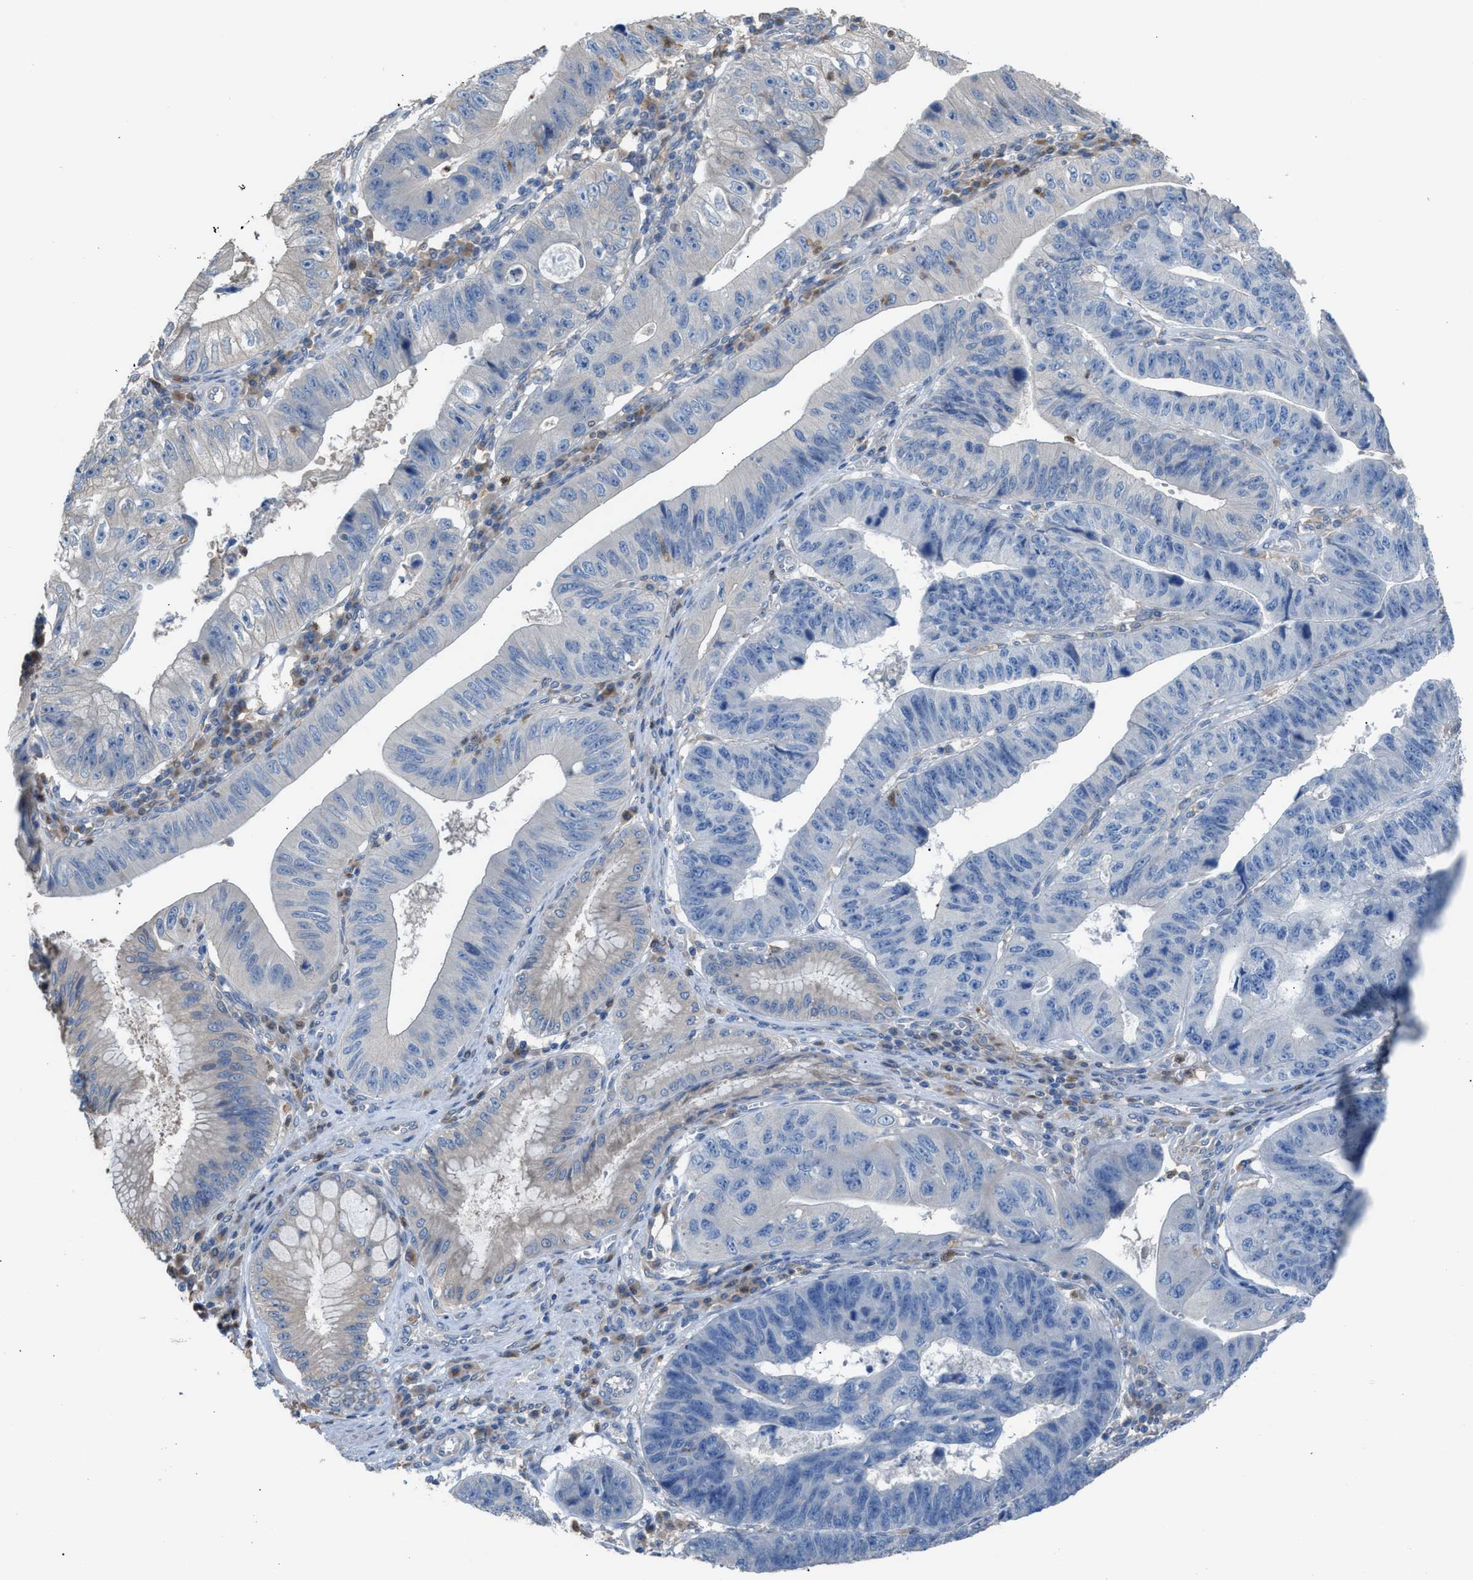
{"staining": {"intensity": "negative", "quantity": "none", "location": "none"}, "tissue": "stomach cancer", "cell_type": "Tumor cells", "image_type": "cancer", "snomed": [{"axis": "morphology", "description": "Adenocarcinoma, NOS"}, {"axis": "topography", "description": "Stomach"}], "caption": "High magnification brightfield microscopy of stomach adenocarcinoma stained with DAB (brown) and counterstained with hematoxylin (blue): tumor cells show no significant expression.", "gene": "NQO2", "patient": {"sex": "male", "age": 59}}